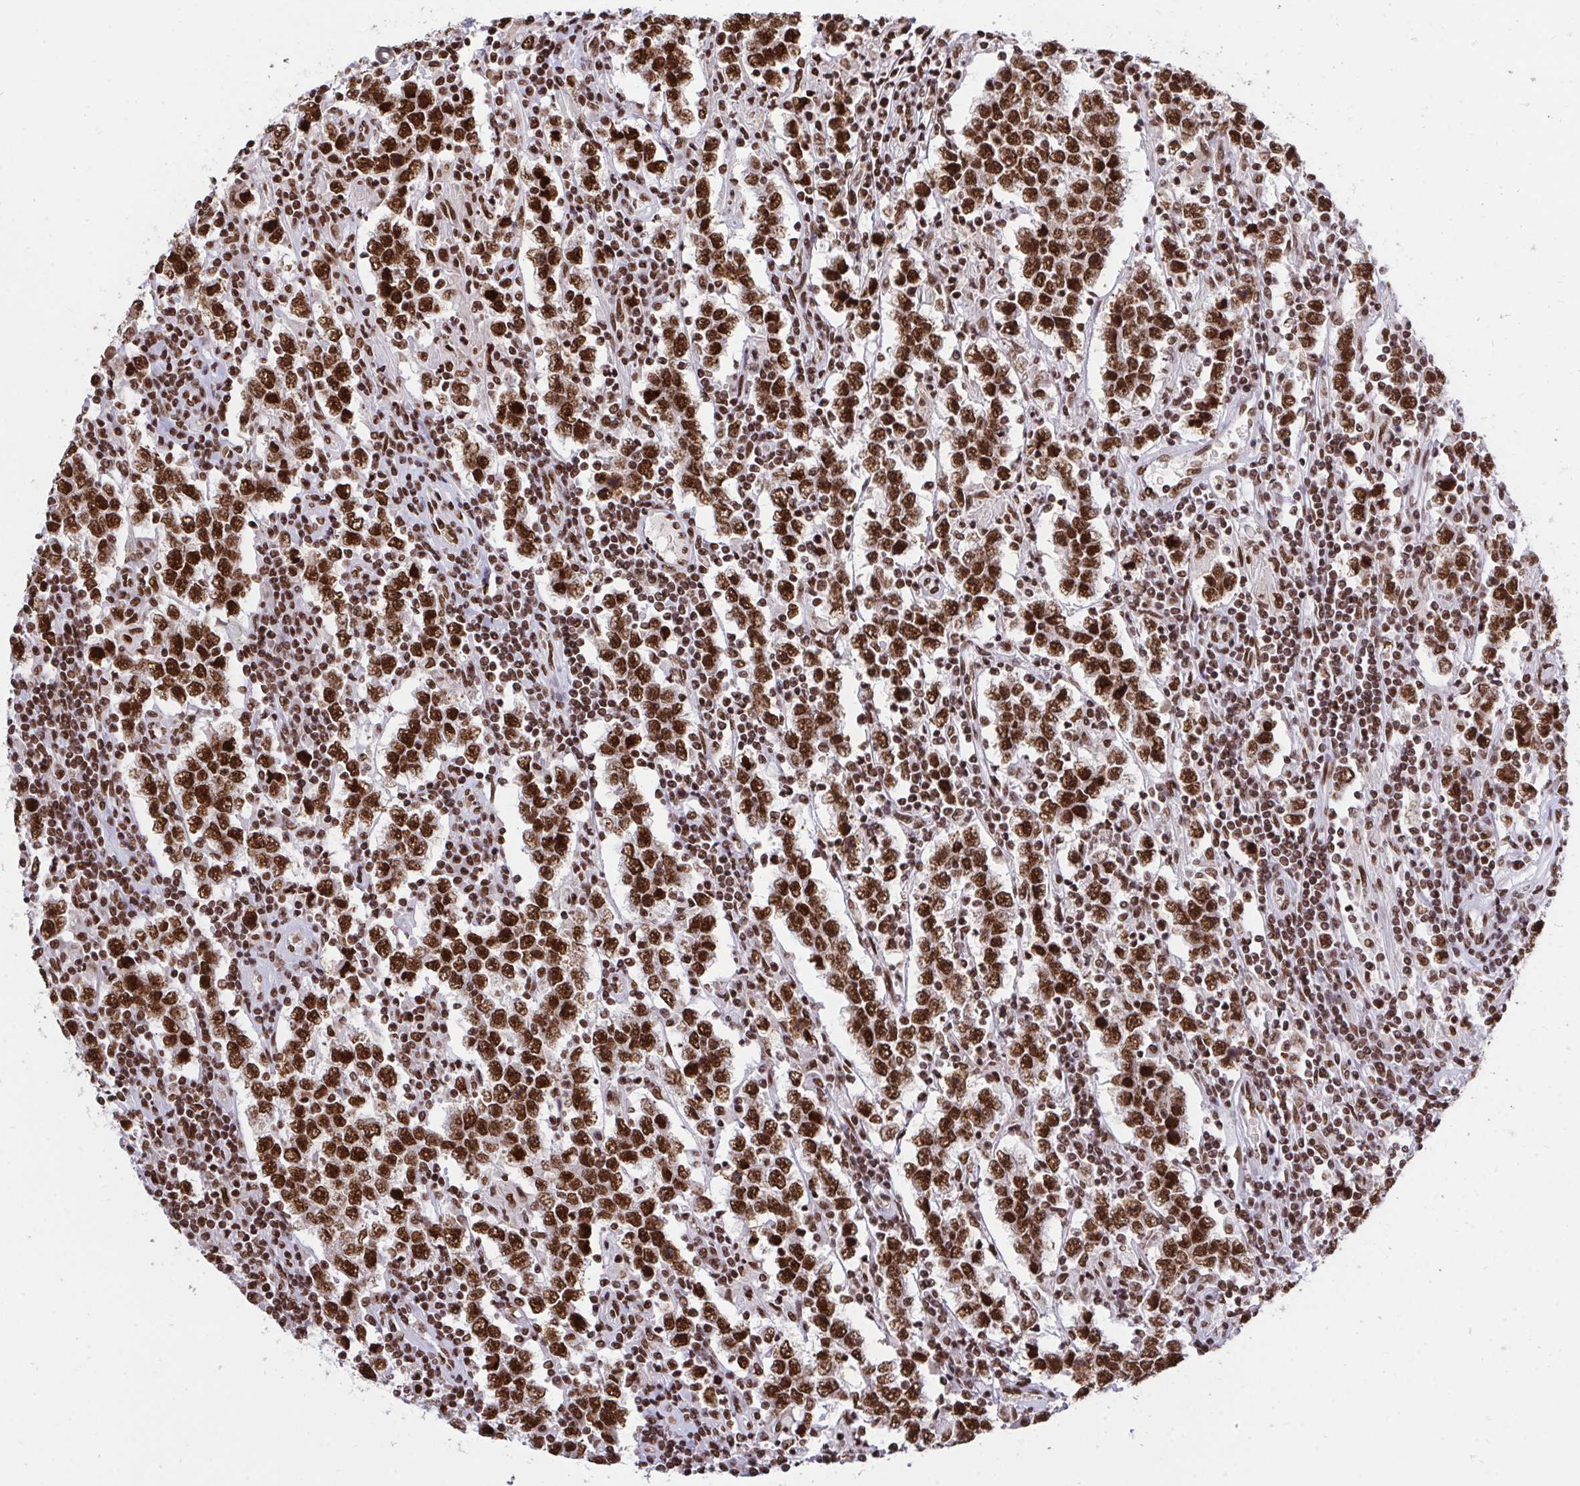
{"staining": {"intensity": "strong", "quantity": ">75%", "location": "nuclear"}, "tissue": "testis cancer", "cell_type": "Tumor cells", "image_type": "cancer", "snomed": [{"axis": "morphology", "description": "Normal tissue, NOS"}, {"axis": "morphology", "description": "Urothelial carcinoma, High grade"}, {"axis": "morphology", "description": "Seminoma, NOS"}, {"axis": "morphology", "description": "Carcinoma, Embryonal, NOS"}, {"axis": "topography", "description": "Urinary bladder"}, {"axis": "topography", "description": "Testis"}], "caption": "Approximately >75% of tumor cells in testis cancer show strong nuclear protein staining as visualized by brown immunohistochemical staining.", "gene": "HNRNPL", "patient": {"sex": "male", "age": 41}}